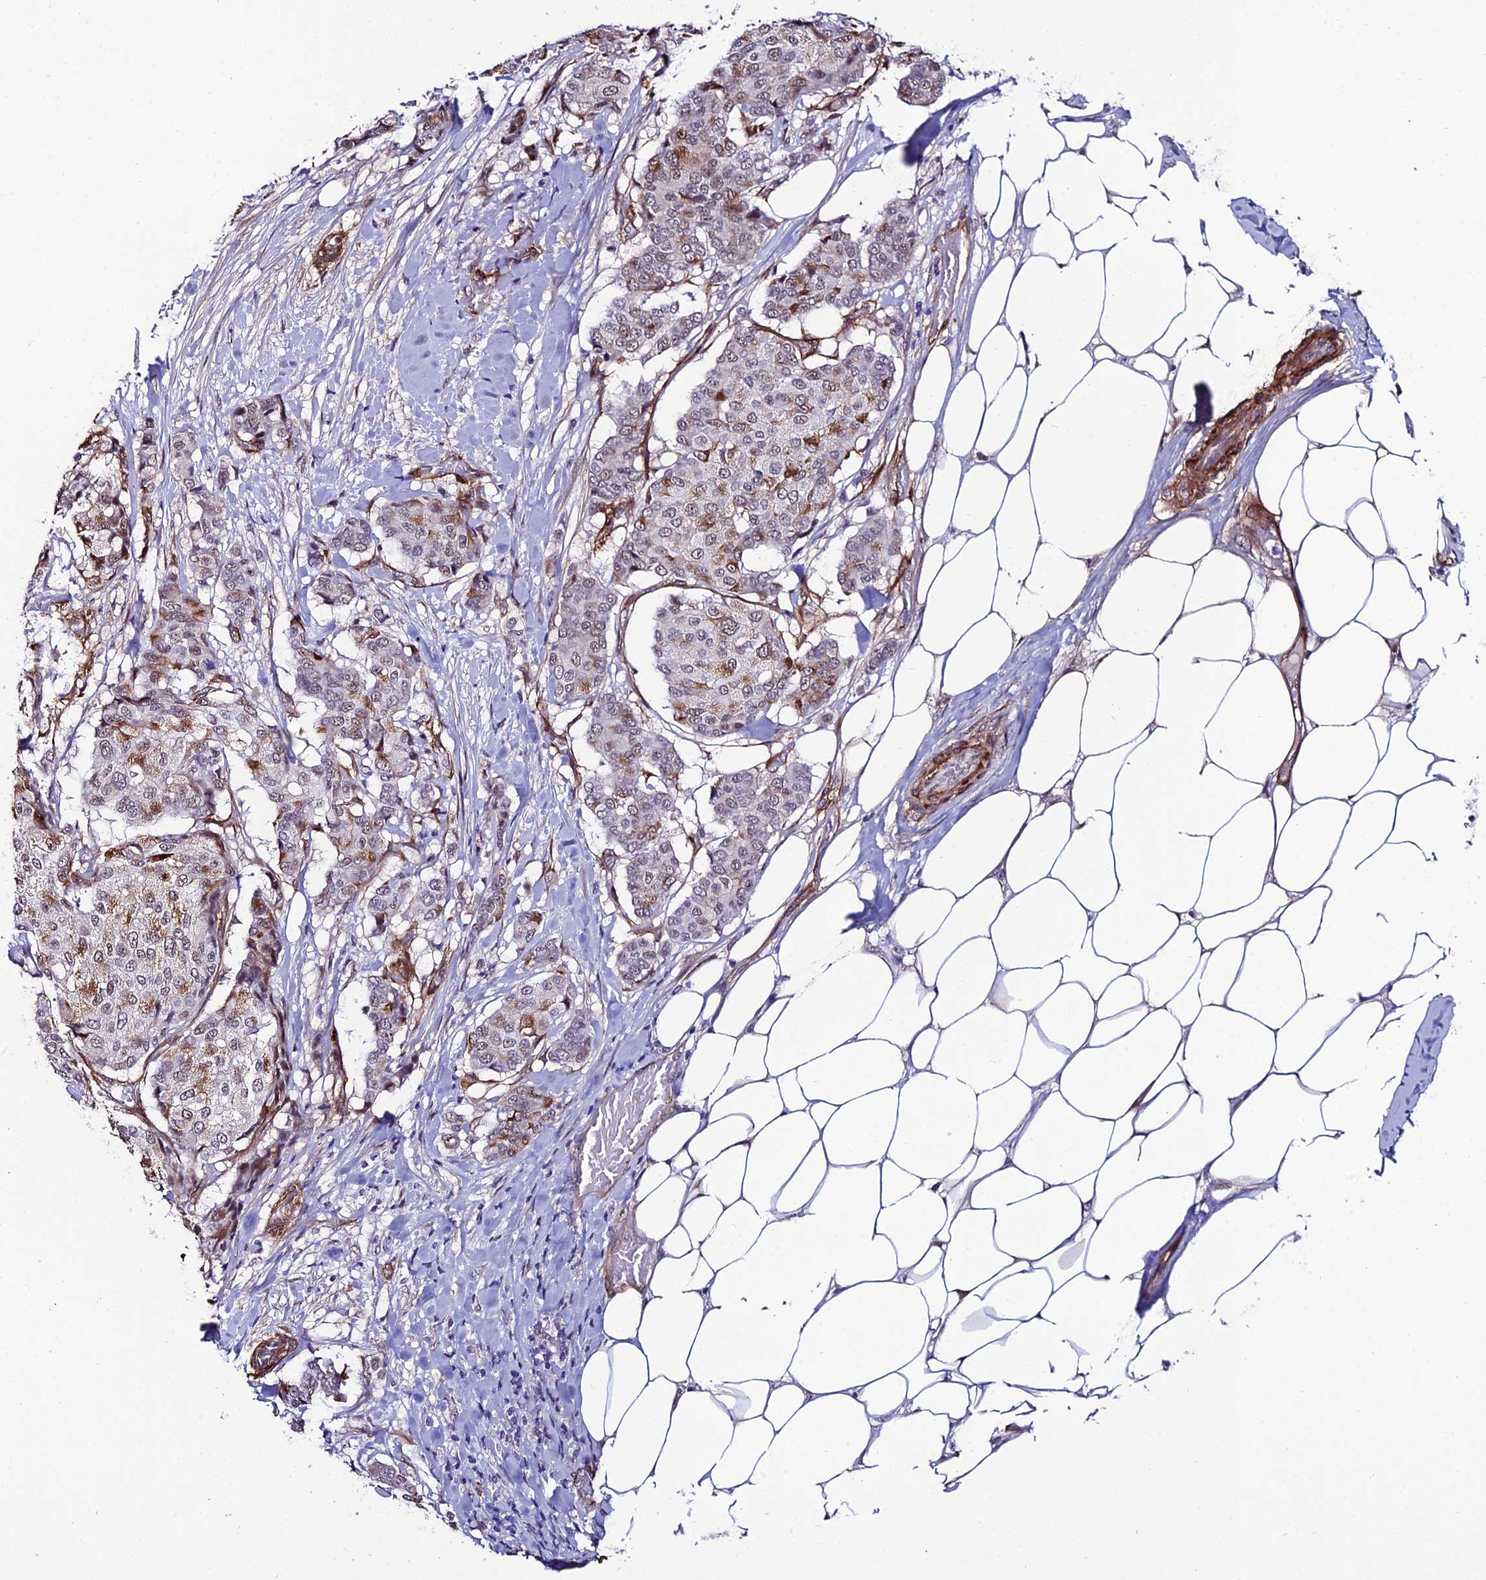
{"staining": {"intensity": "moderate", "quantity": "<25%", "location": "cytoplasmic/membranous,nuclear"}, "tissue": "breast cancer", "cell_type": "Tumor cells", "image_type": "cancer", "snomed": [{"axis": "morphology", "description": "Duct carcinoma"}, {"axis": "topography", "description": "Breast"}], "caption": "Moderate cytoplasmic/membranous and nuclear positivity is appreciated in about <25% of tumor cells in breast invasive ductal carcinoma.", "gene": "SYT15", "patient": {"sex": "female", "age": 75}}